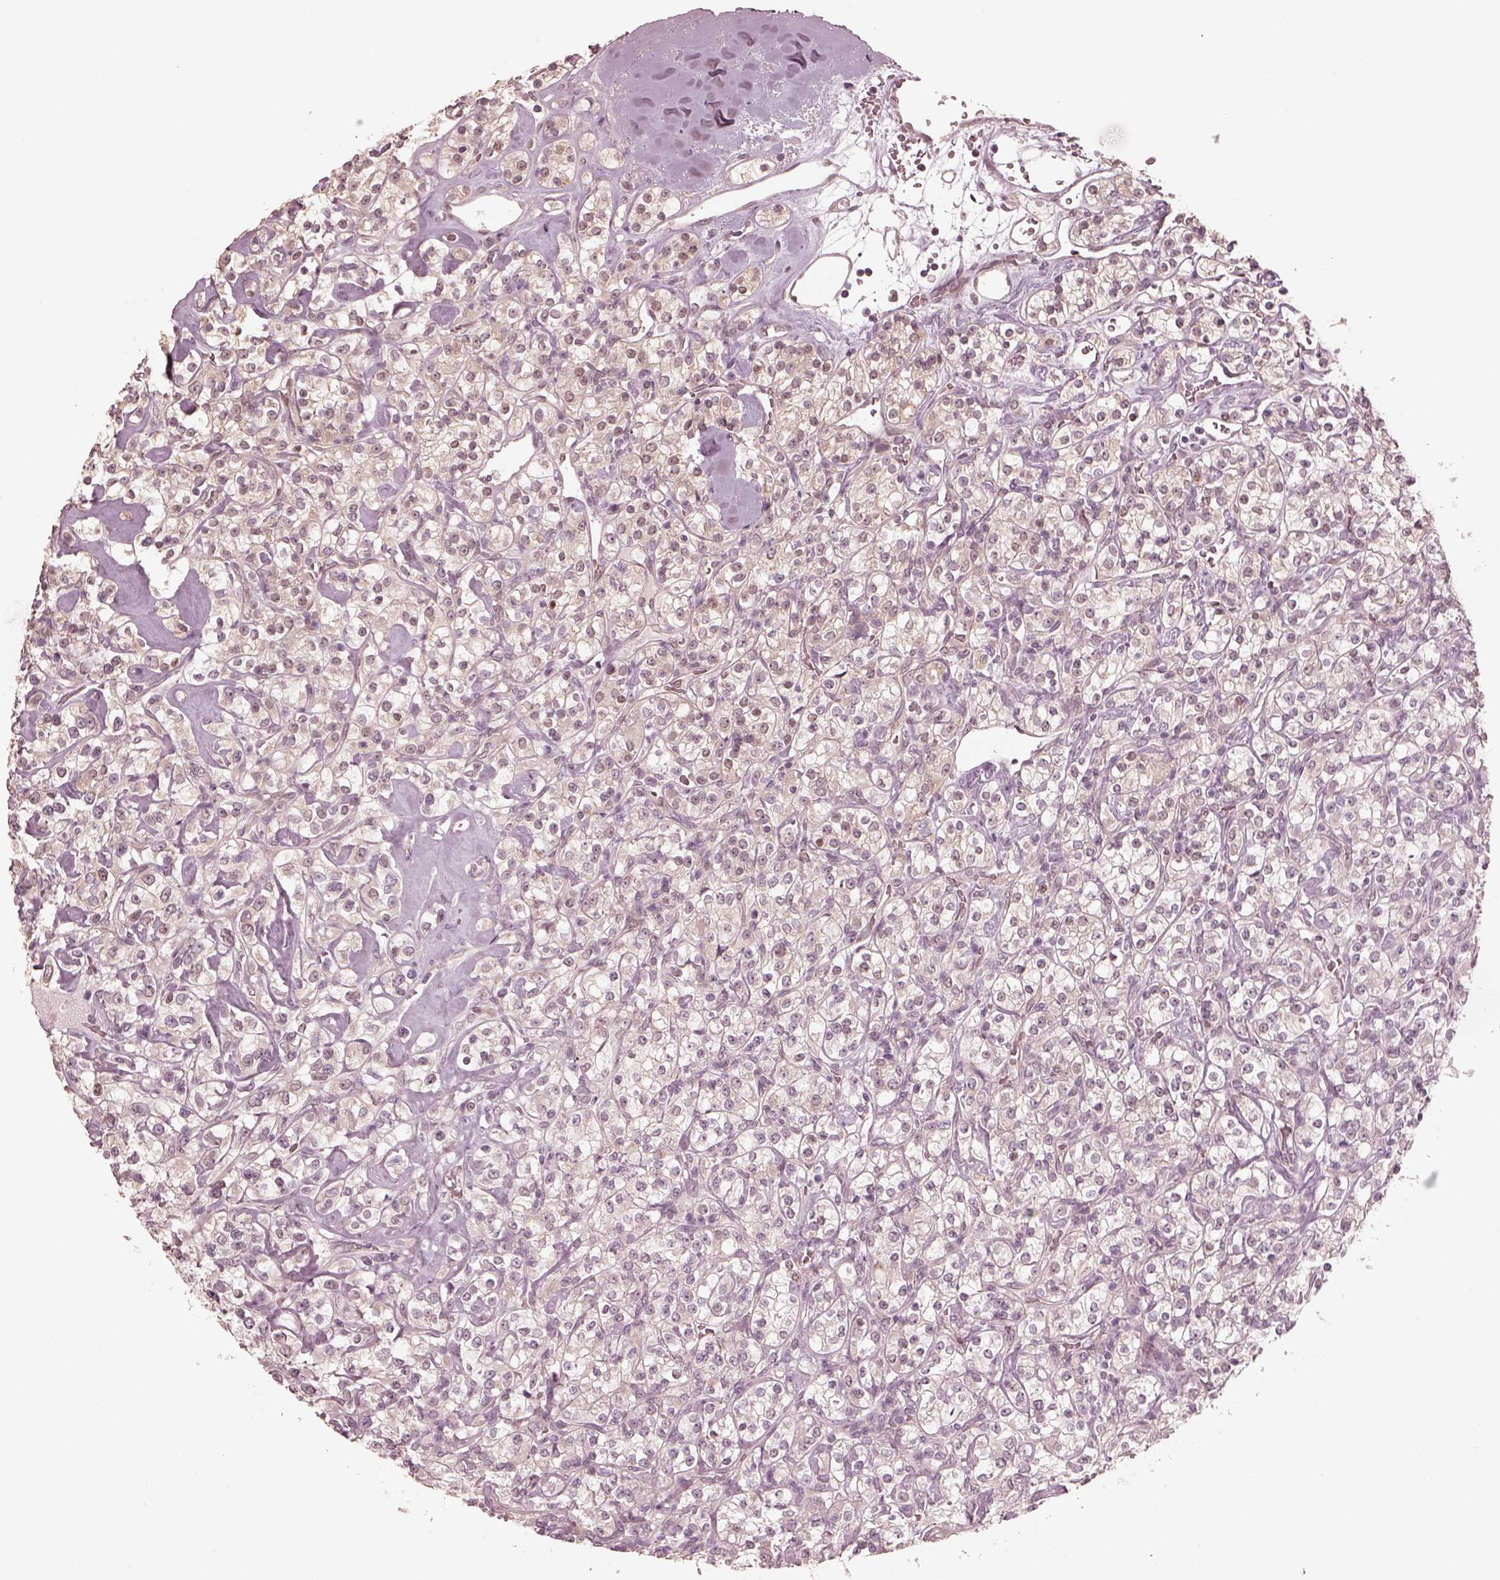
{"staining": {"intensity": "weak", "quantity": ">75%", "location": "cytoplasmic/membranous"}, "tissue": "renal cancer", "cell_type": "Tumor cells", "image_type": "cancer", "snomed": [{"axis": "morphology", "description": "Adenocarcinoma, NOS"}, {"axis": "topography", "description": "Kidney"}], "caption": "Immunohistochemical staining of renal cancer (adenocarcinoma) reveals weak cytoplasmic/membranous protein expression in approximately >75% of tumor cells. (brown staining indicates protein expression, while blue staining denotes nuclei).", "gene": "IQCB1", "patient": {"sex": "male", "age": 77}}